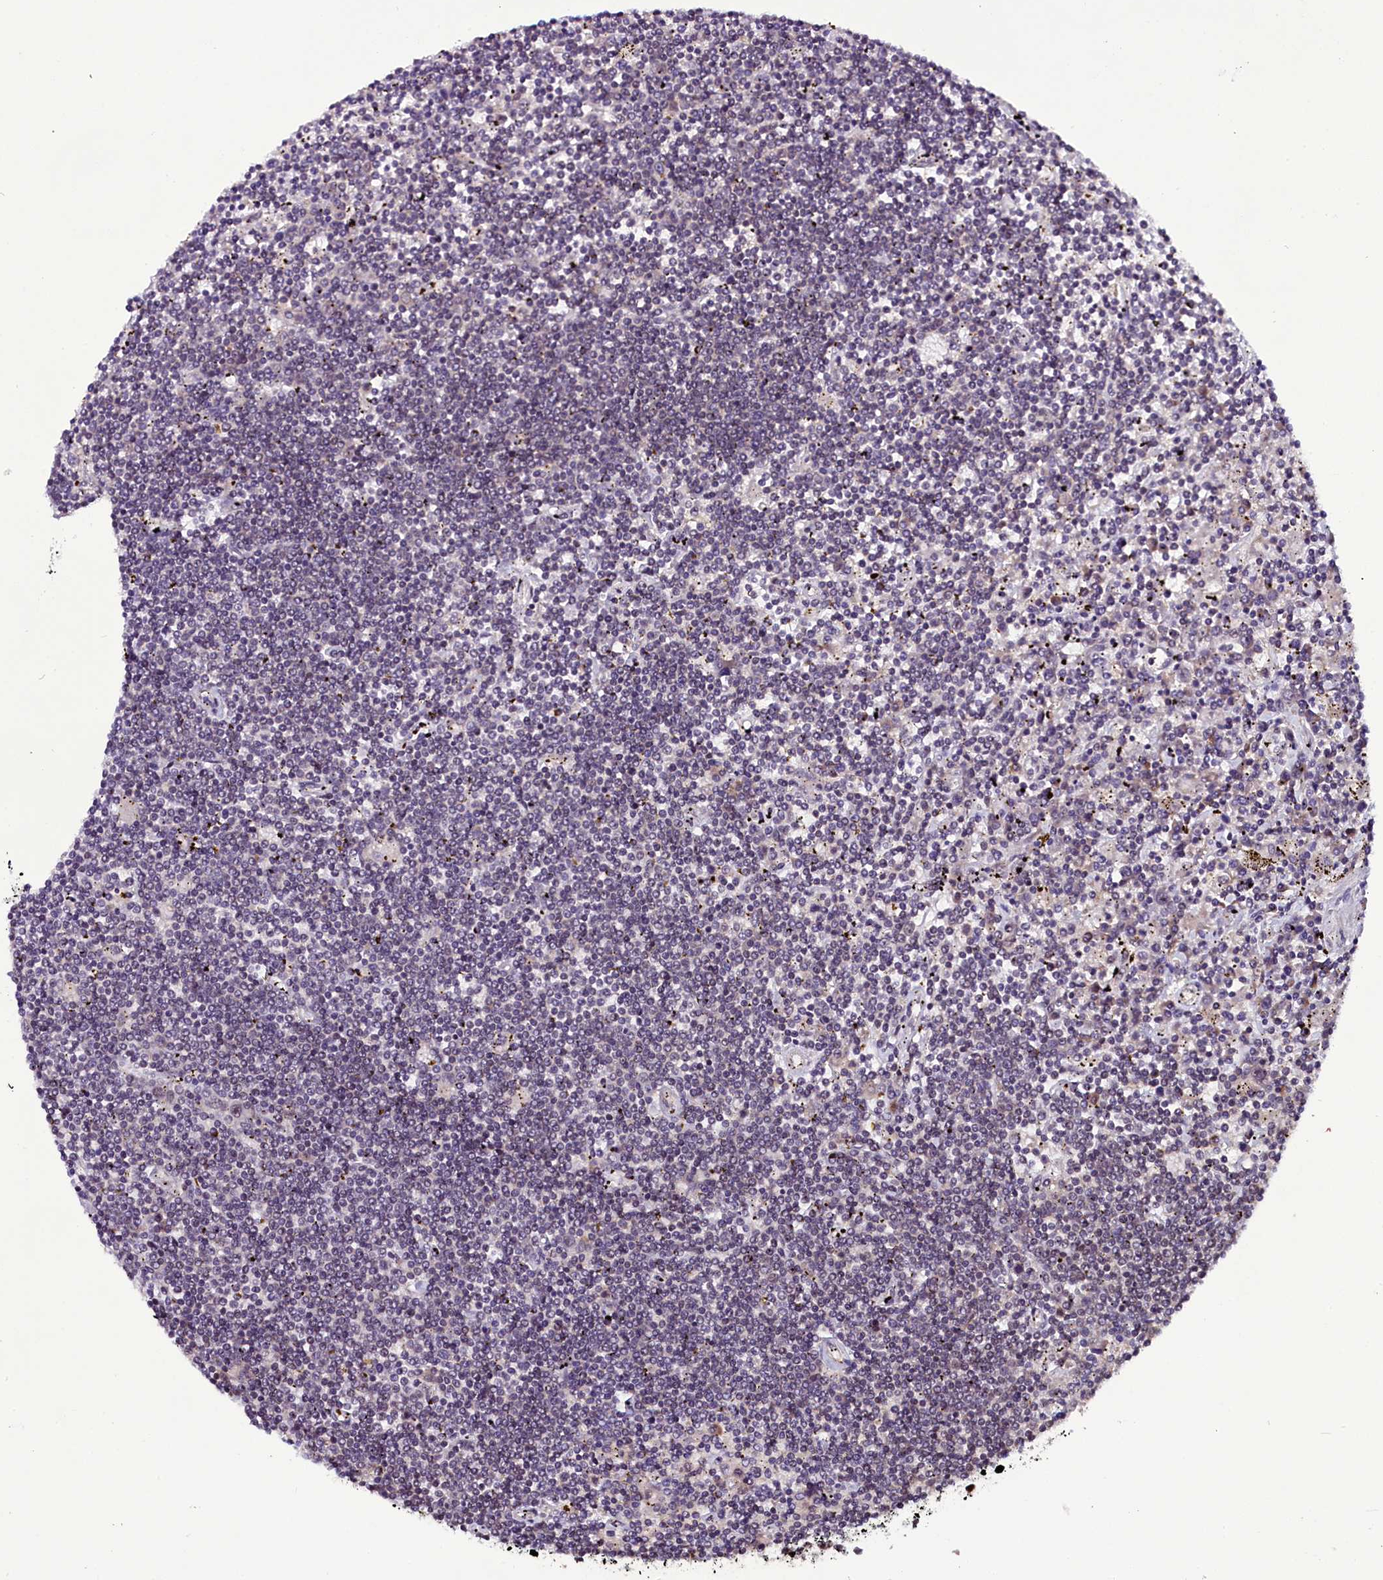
{"staining": {"intensity": "negative", "quantity": "none", "location": "none"}, "tissue": "lymphoma", "cell_type": "Tumor cells", "image_type": "cancer", "snomed": [{"axis": "morphology", "description": "Malignant lymphoma, non-Hodgkin's type, Low grade"}, {"axis": "topography", "description": "Spleen"}], "caption": "This is a photomicrograph of immunohistochemistry (IHC) staining of malignant lymphoma, non-Hodgkin's type (low-grade), which shows no staining in tumor cells. The staining was performed using DAB (3,3'-diaminobenzidine) to visualize the protein expression in brown, while the nuclei were stained in blue with hematoxylin (Magnification: 20x).", "gene": "RPUSD2", "patient": {"sex": "male", "age": 76}}